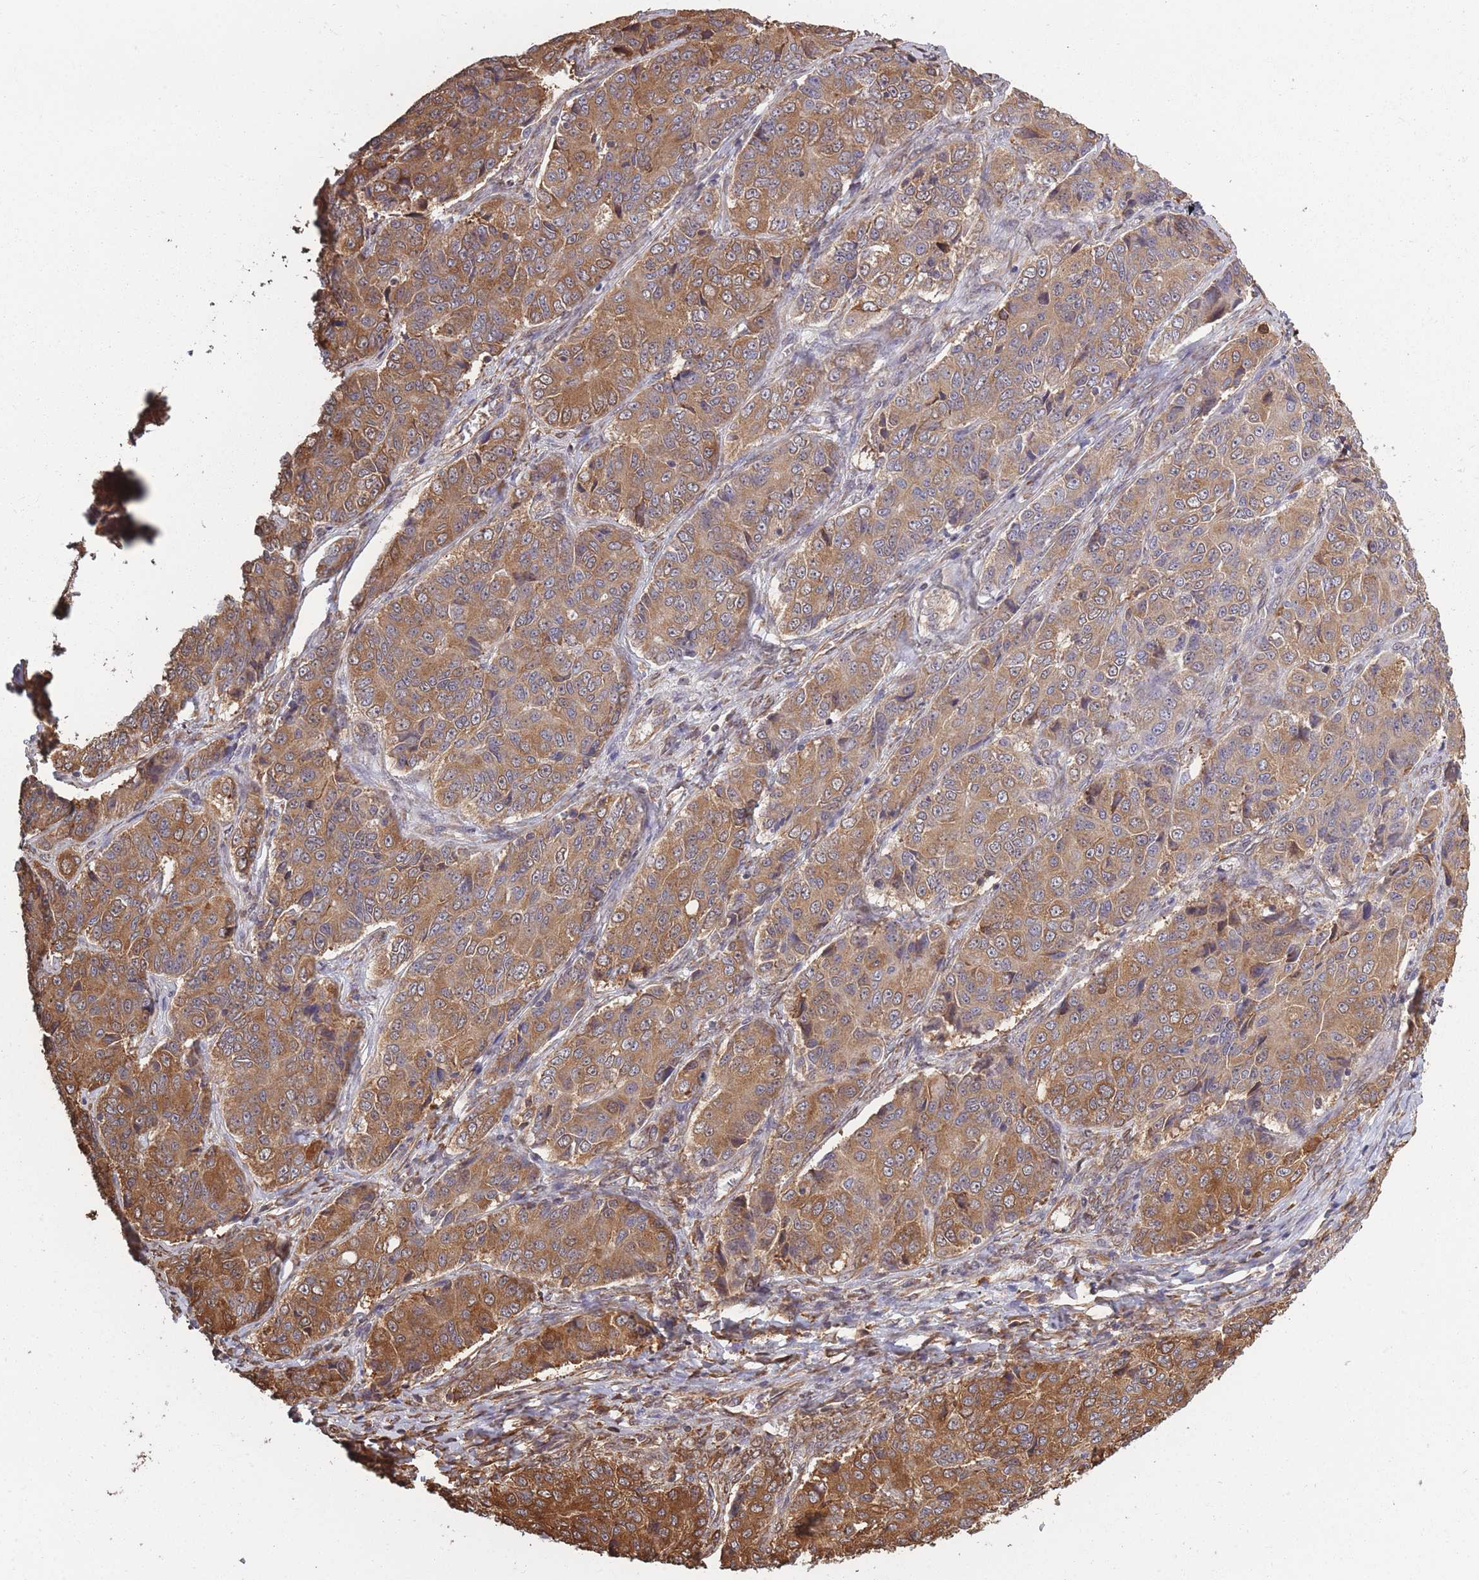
{"staining": {"intensity": "moderate", "quantity": ">75%", "location": "cytoplasmic/membranous"}, "tissue": "ovarian cancer", "cell_type": "Tumor cells", "image_type": "cancer", "snomed": [{"axis": "morphology", "description": "Carcinoma, endometroid"}, {"axis": "topography", "description": "Ovary"}], "caption": "Ovarian cancer tissue reveals moderate cytoplasmic/membranous expression in approximately >75% of tumor cells, visualized by immunohistochemistry.", "gene": "ARL13B", "patient": {"sex": "female", "age": 51}}